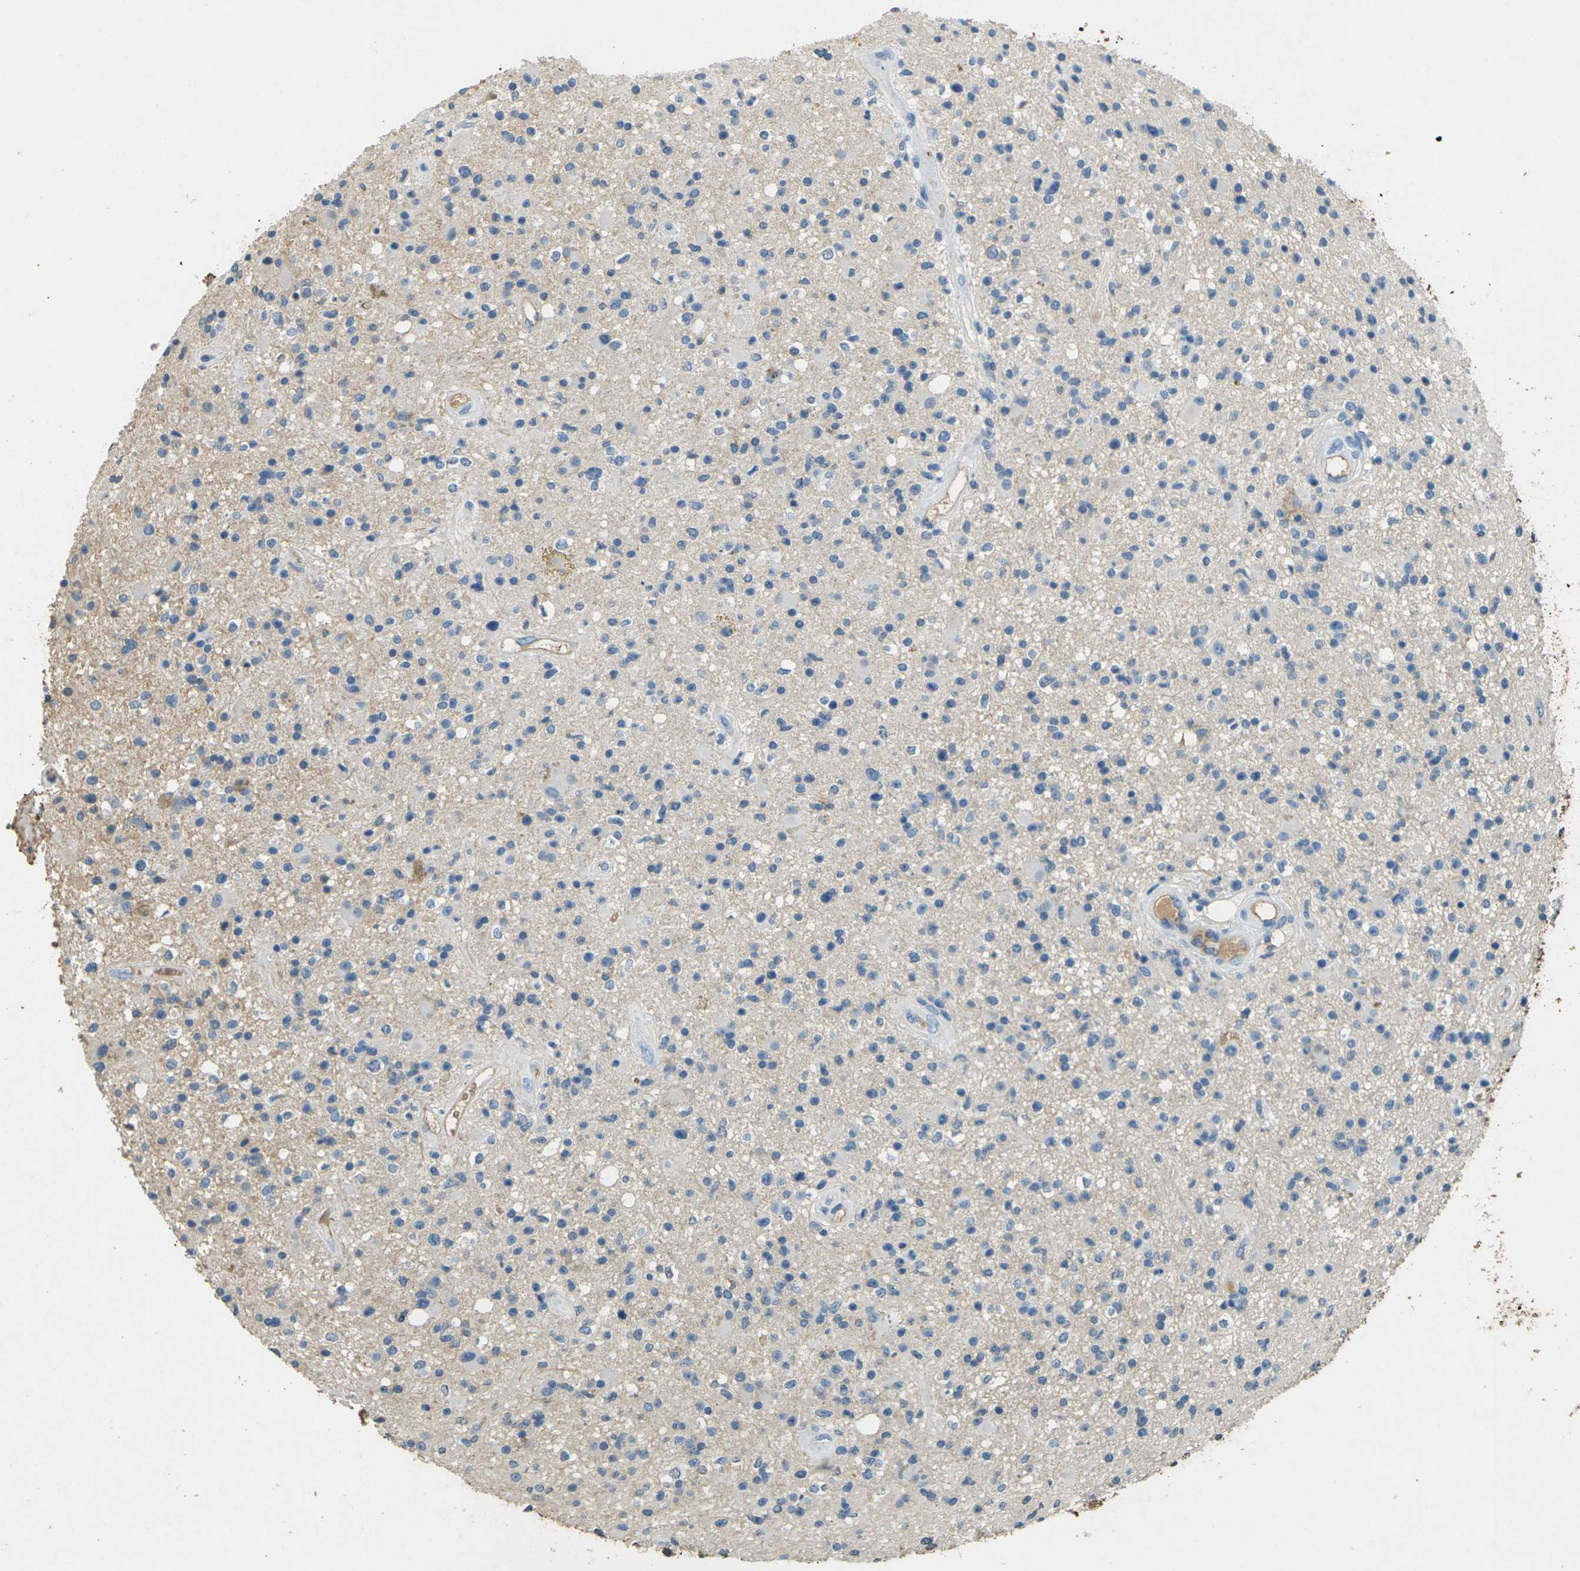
{"staining": {"intensity": "negative", "quantity": "none", "location": "none"}, "tissue": "glioma", "cell_type": "Tumor cells", "image_type": "cancer", "snomed": [{"axis": "morphology", "description": "Glioma, malignant, High grade"}, {"axis": "topography", "description": "Brain"}], "caption": "This is an immunohistochemistry photomicrograph of human malignant glioma (high-grade). There is no expression in tumor cells.", "gene": "HBB", "patient": {"sex": "male", "age": 33}}